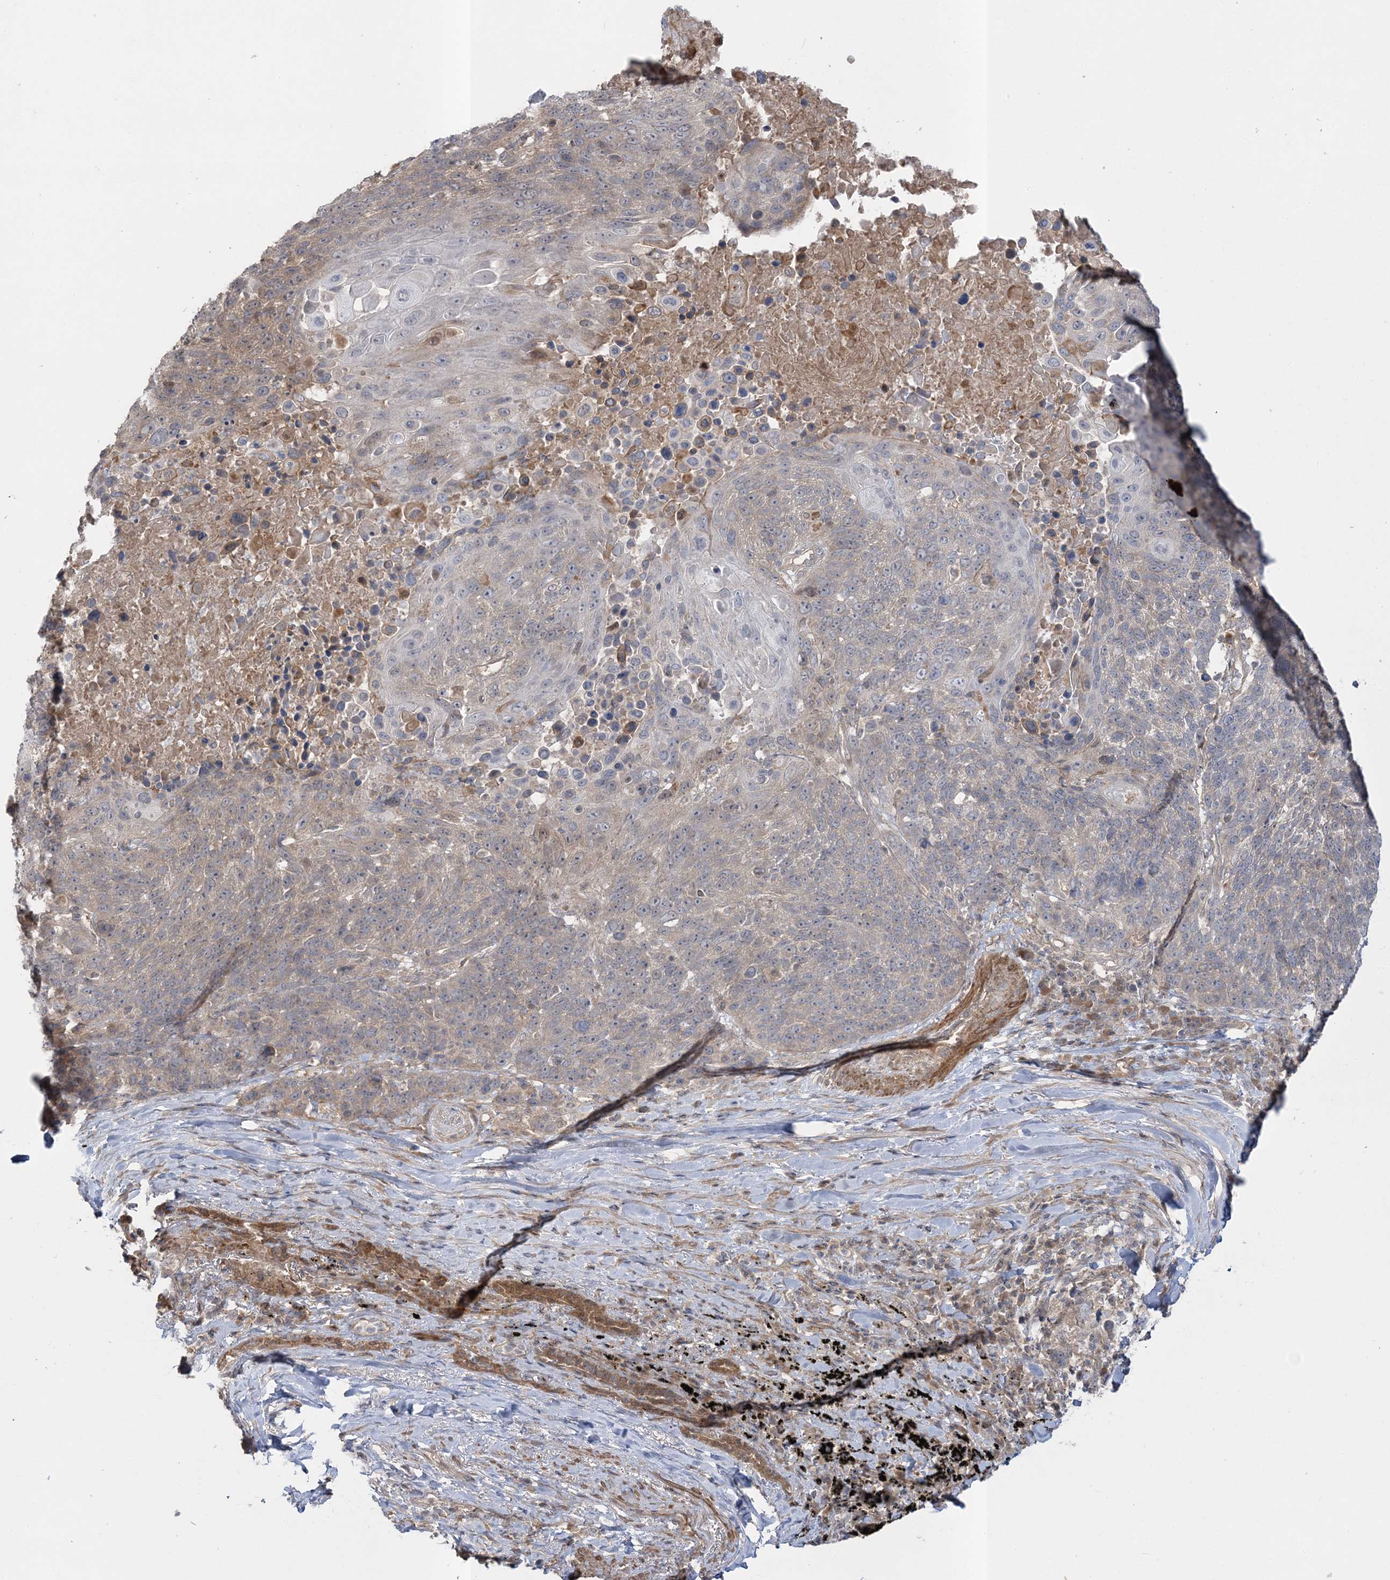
{"staining": {"intensity": "weak", "quantity": "<25%", "location": "cytoplasmic/membranous"}, "tissue": "lung cancer", "cell_type": "Tumor cells", "image_type": "cancer", "snomed": [{"axis": "morphology", "description": "Squamous cell carcinoma, NOS"}, {"axis": "topography", "description": "Lung"}], "caption": "An image of human lung squamous cell carcinoma is negative for staining in tumor cells.", "gene": "MOCS2", "patient": {"sex": "male", "age": 66}}